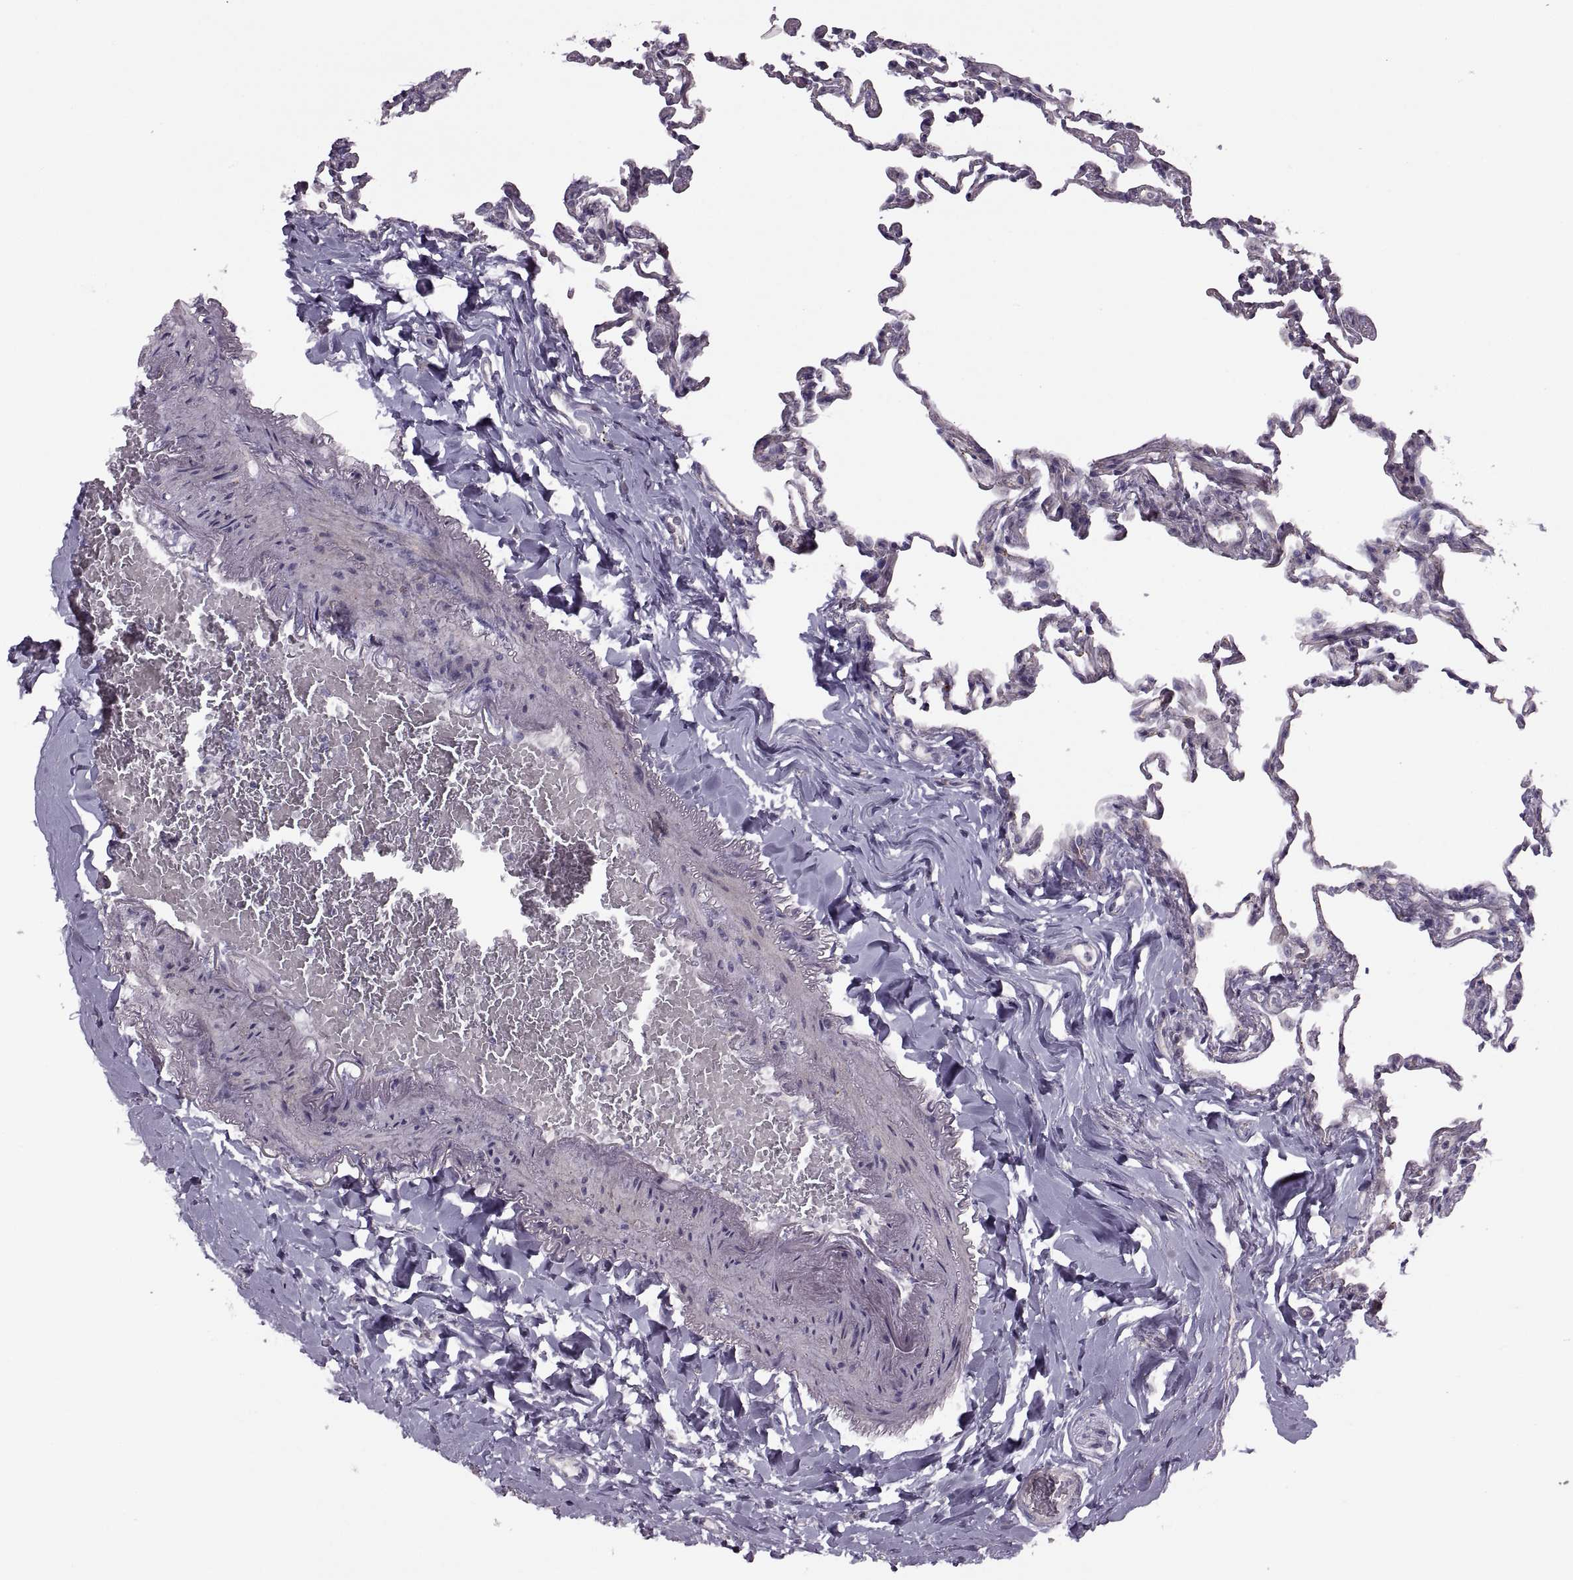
{"staining": {"intensity": "negative", "quantity": "none", "location": "none"}, "tissue": "lung", "cell_type": "Alveolar cells", "image_type": "normal", "snomed": [{"axis": "morphology", "description": "Normal tissue, NOS"}, {"axis": "topography", "description": "Lung"}], "caption": "Image shows no significant protein staining in alveolar cells of normal lung.", "gene": "PIERCE1", "patient": {"sex": "female", "age": 57}}